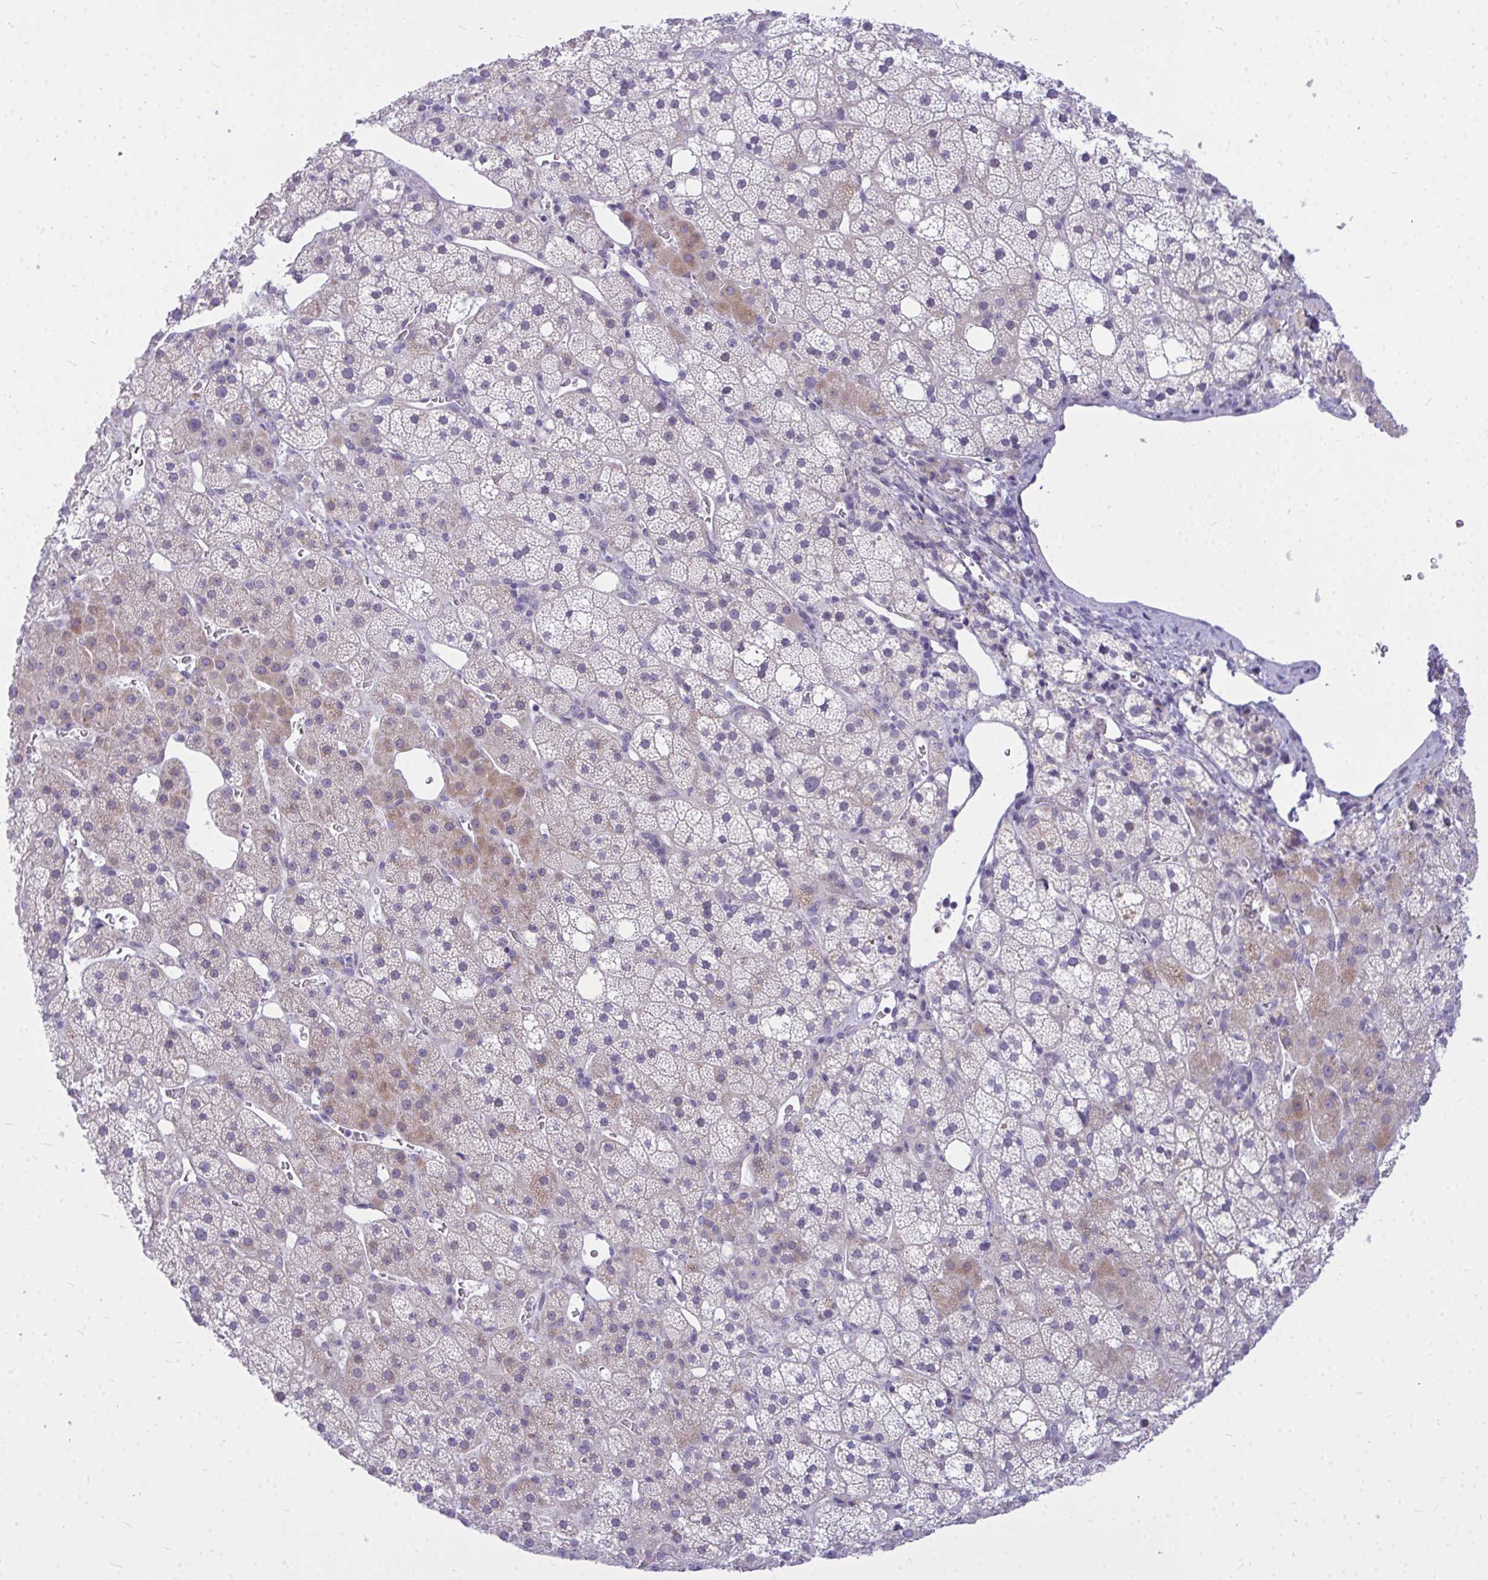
{"staining": {"intensity": "moderate", "quantity": "<25%", "location": "cytoplasmic/membranous"}, "tissue": "adrenal gland", "cell_type": "Glandular cells", "image_type": "normal", "snomed": [{"axis": "morphology", "description": "Normal tissue, NOS"}, {"axis": "topography", "description": "Adrenal gland"}], "caption": "Immunohistochemical staining of unremarkable human adrenal gland exhibits <25% levels of moderate cytoplasmic/membranous protein expression in approximately <25% of glandular cells.", "gene": "ZSCAN25", "patient": {"sex": "male", "age": 53}}